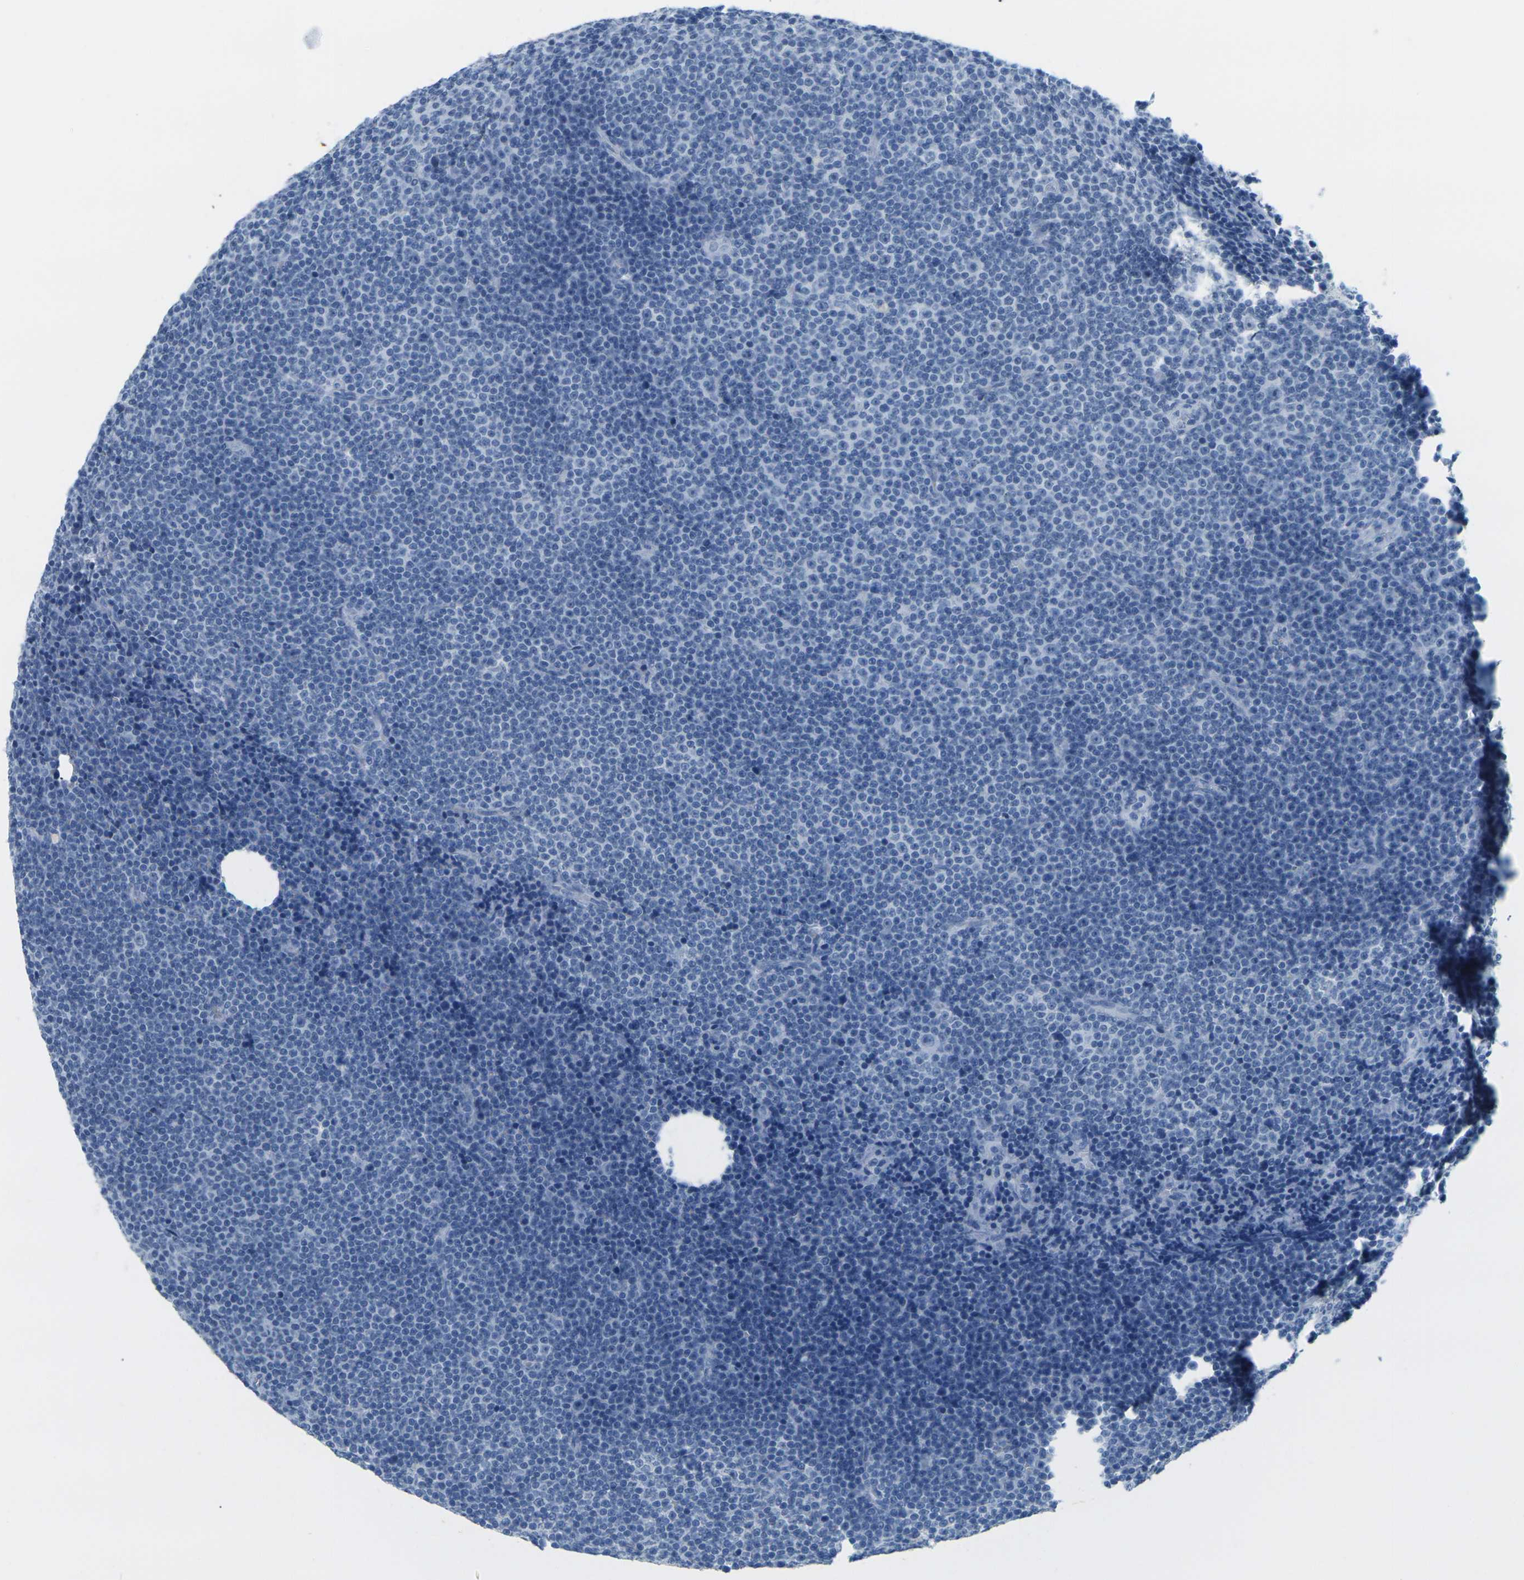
{"staining": {"intensity": "negative", "quantity": "none", "location": "none"}, "tissue": "lymphoma", "cell_type": "Tumor cells", "image_type": "cancer", "snomed": [{"axis": "morphology", "description": "Malignant lymphoma, non-Hodgkin's type, Low grade"}, {"axis": "topography", "description": "Lymph node"}], "caption": "This is an immunohistochemistry (IHC) histopathology image of human lymphoma. There is no positivity in tumor cells.", "gene": "CTAG1A", "patient": {"sex": "female", "age": 67}}